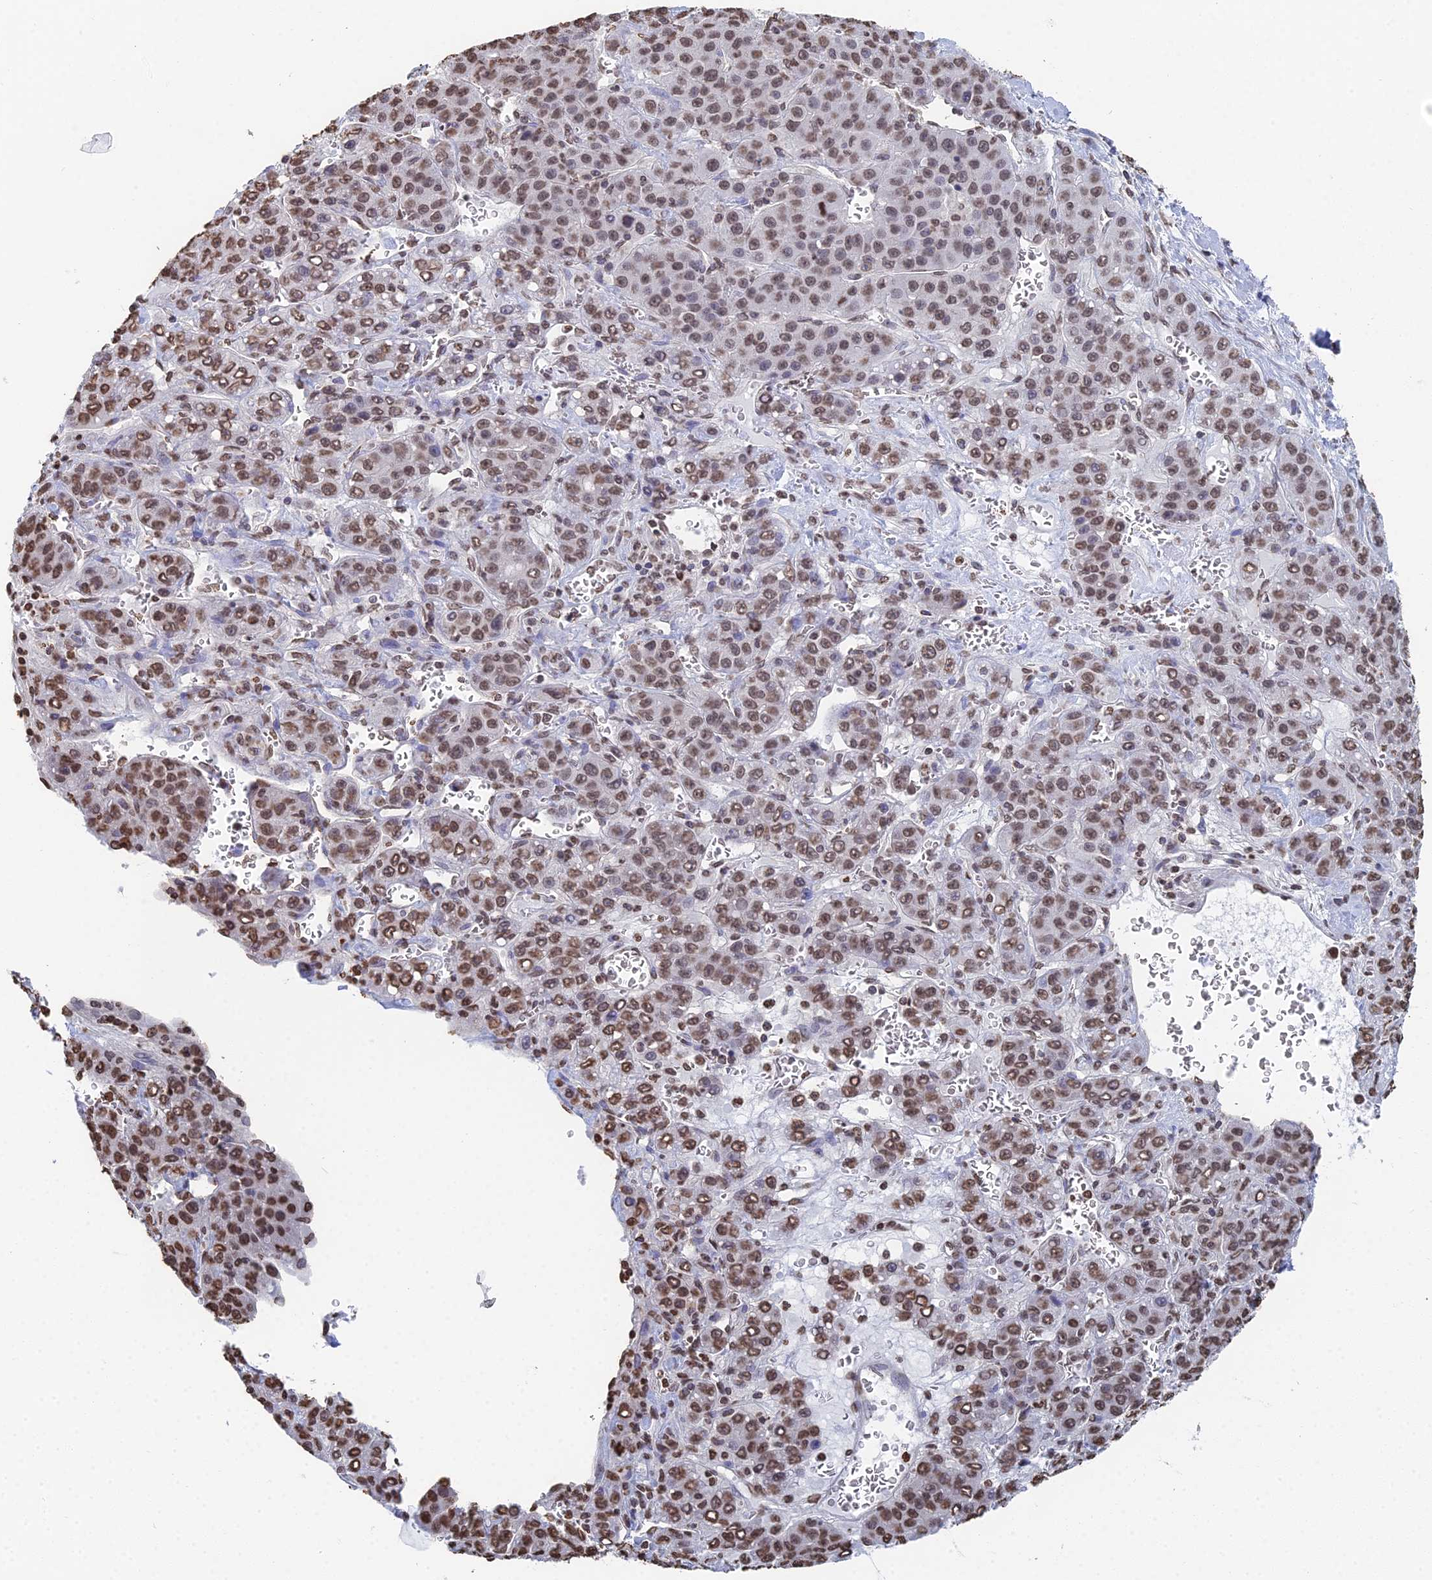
{"staining": {"intensity": "moderate", "quantity": ">75%", "location": "nuclear"}, "tissue": "liver cancer", "cell_type": "Tumor cells", "image_type": "cancer", "snomed": [{"axis": "morphology", "description": "Carcinoma, Hepatocellular, NOS"}, {"axis": "topography", "description": "Liver"}], "caption": "Brown immunohistochemical staining in human liver cancer demonstrates moderate nuclear positivity in approximately >75% of tumor cells.", "gene": "GBP3", "patient": {"sex": "female", "age": 53}}